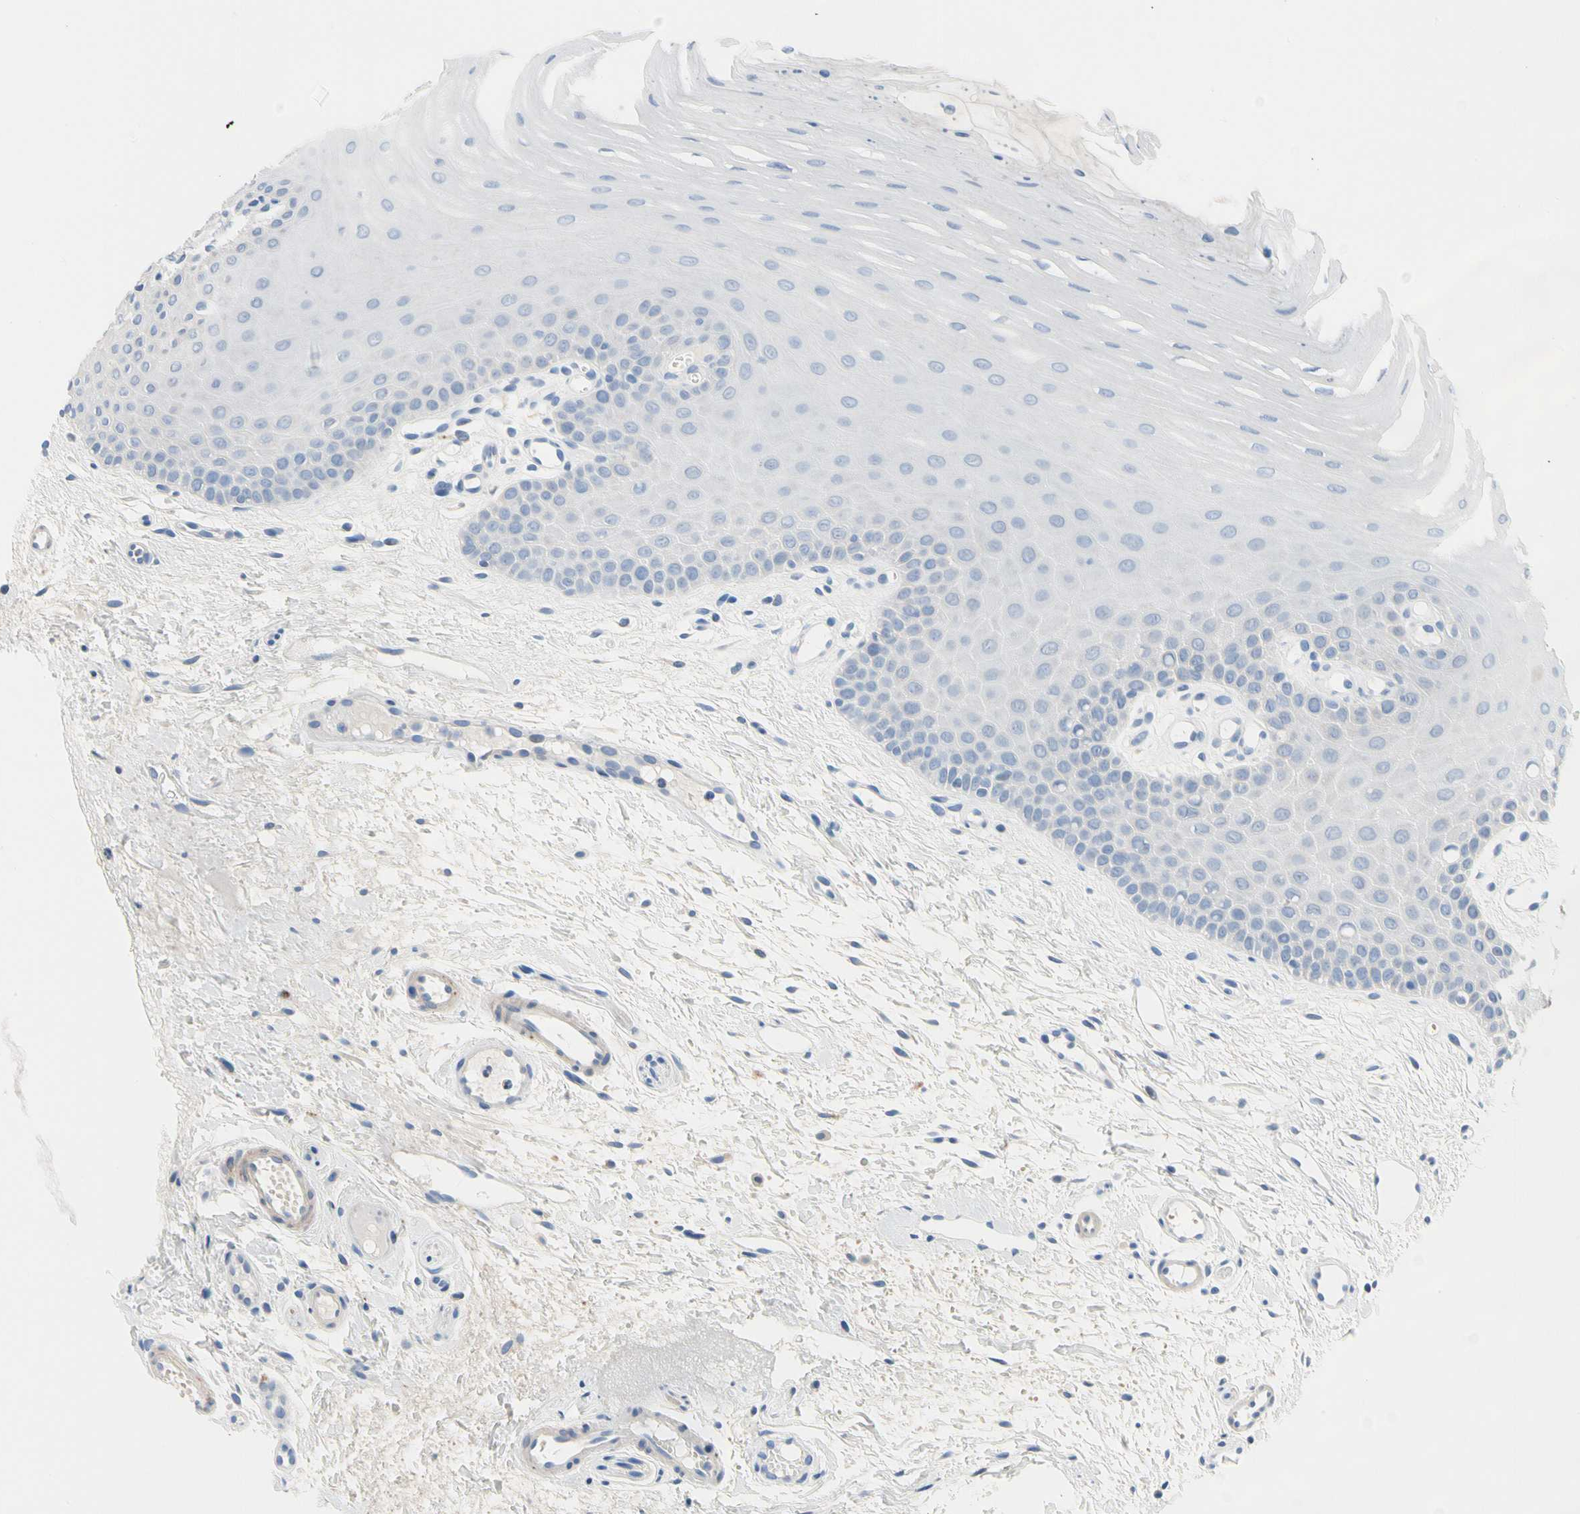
{"staining": {"intensity": "negative", "quantity": "none", "location": "none"}, "tissue": "oral mucosa", "cell_type": "Squamous epithelial cells", "image_type": "normal", "snomed": [{"axis": "morphology", "description": "Normal tissue, NOS"}, {"axis": "topography", "description": "Oral tissue"}], "caption": "Immunohistochemical staining of unremarkable human oral mucosa exhibits no significant expression in squamous epithelial cells. The staining was performed using DAB to visualize the protein expression in brown, while the nuclei were stained in blue with hematoxylin (Magnification: 20x).", "gene": "MARK1", "patient": {"sex": "female", "age": 54}}